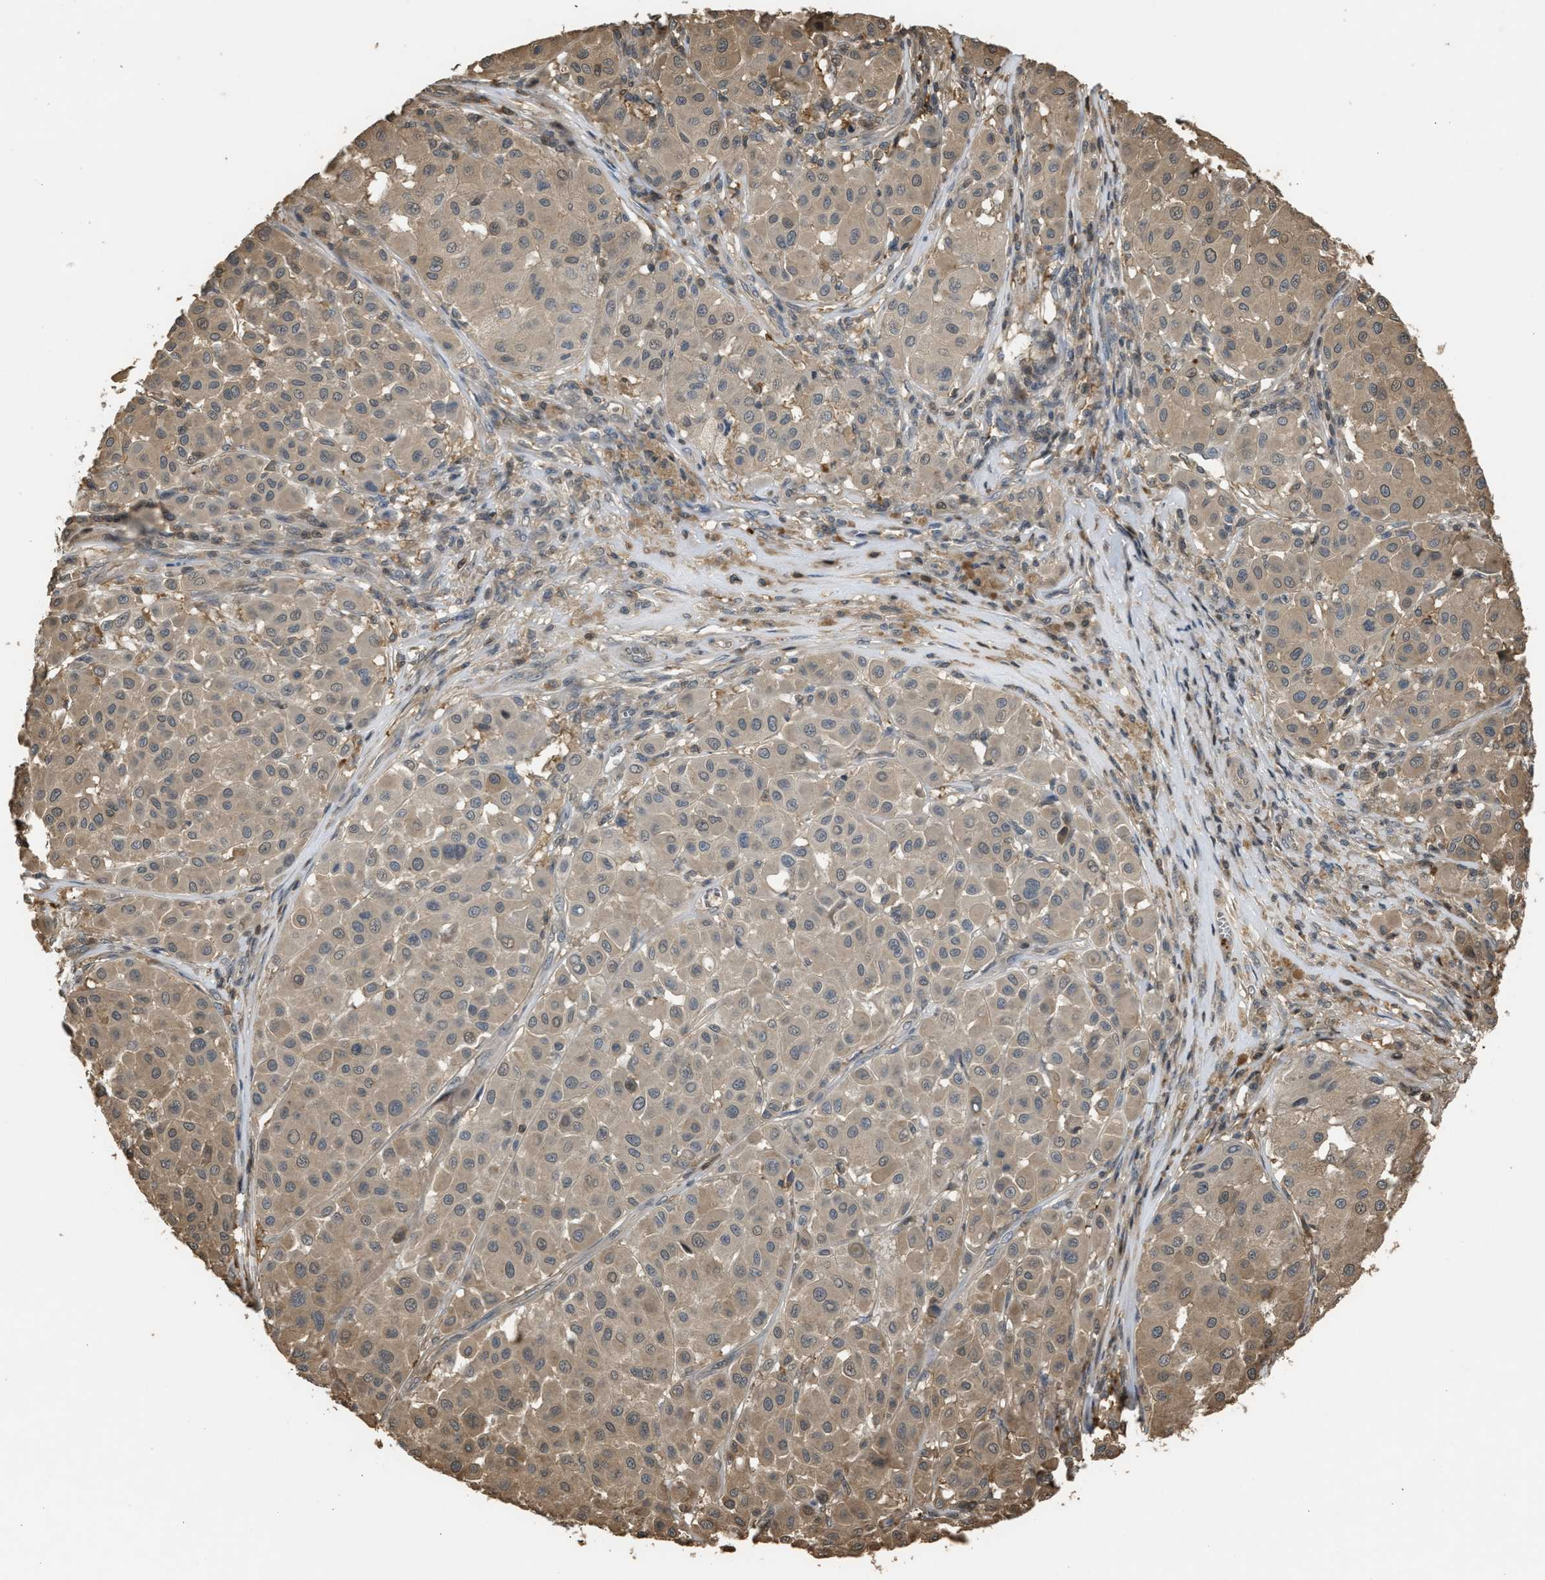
{"staining": {"intensity": "weak", "quantity": "25%-75%", "location": "cytoplasmic/membranous"}, "tissue": "melanoma", "cell_type": "Tumor cells", "image_type": "cancer", "snomed": [{"axis": "morphology", "description": "Malignant melanoma, Metastatic site"}, {"axis": "topography", "description": "Soft tissue"}], "caption": "Melanoma stained with DAB immunohistochemistry displays low levels of weak cytoplasmic/membranous positivity in approximately 25%-75% of tumor cells. The staining is performed using DAB (3,3'-diaminobenzidine) brown chromogen to label protein expression. The nuclei are counter-stained blue using hematoxylin.", "gene": "ARHGDIA", "patient": {"sex": "male", "age": 41}}